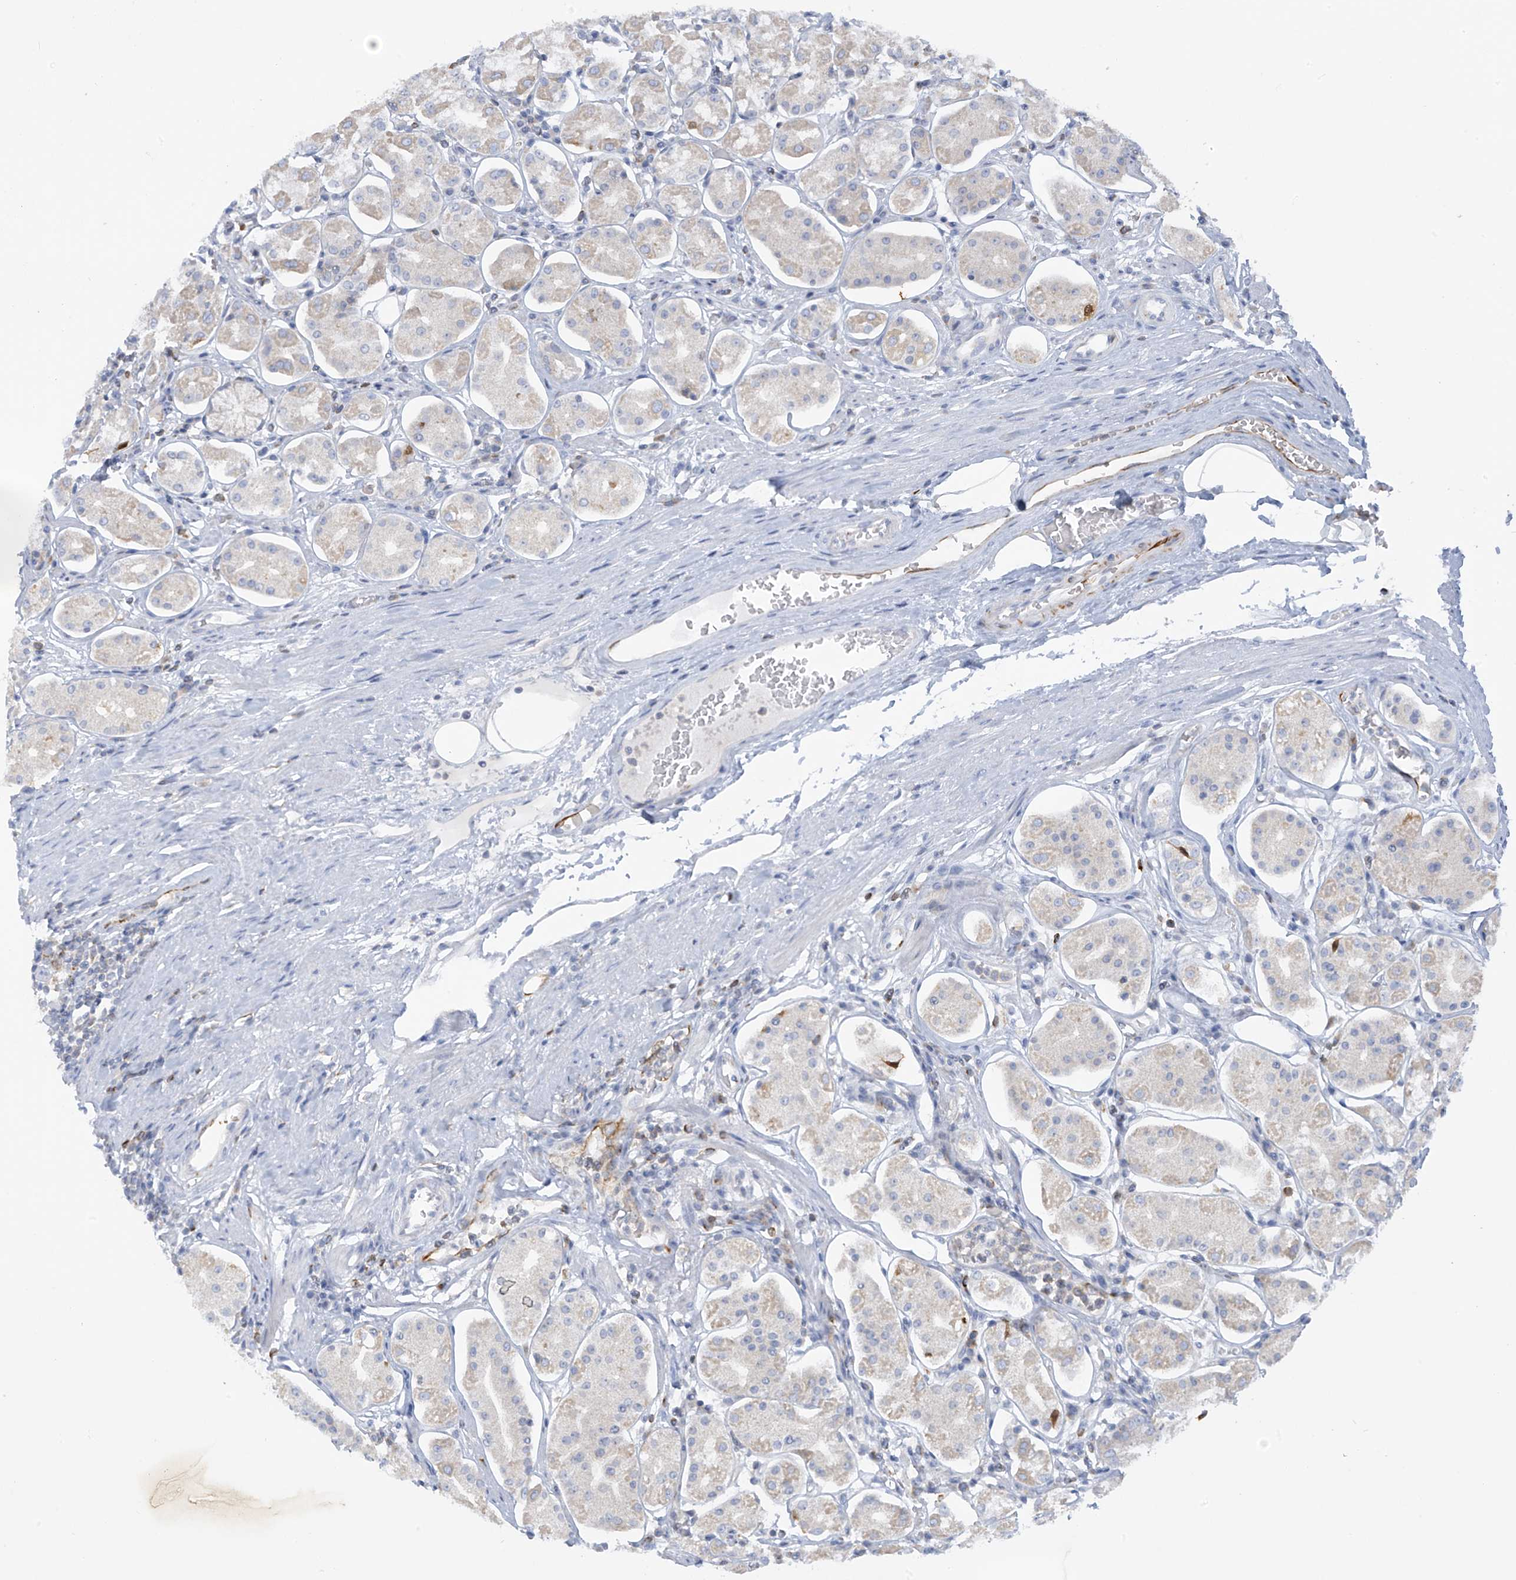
{"staining": {"intensity": "moderate", "quantity": "<25%", "location": "cytoplasmic/membranous"}, "tissue": "stomach", "cell_type": "Glandular cells", "image_type": "normal", "snomed": [{"axis": "morphology", "description": "Normal tissue, NOS"}, {"axis": "topography", "description": "Stomach, lower"}], "caption": "Immunohistochemical staining of benign human stomach reveals moderate cytoplasmic/membranous protein expression in about <25% of glandular cells.", "gene": "SLC6A12", "patient": {"sex": "female", "age": 56}}